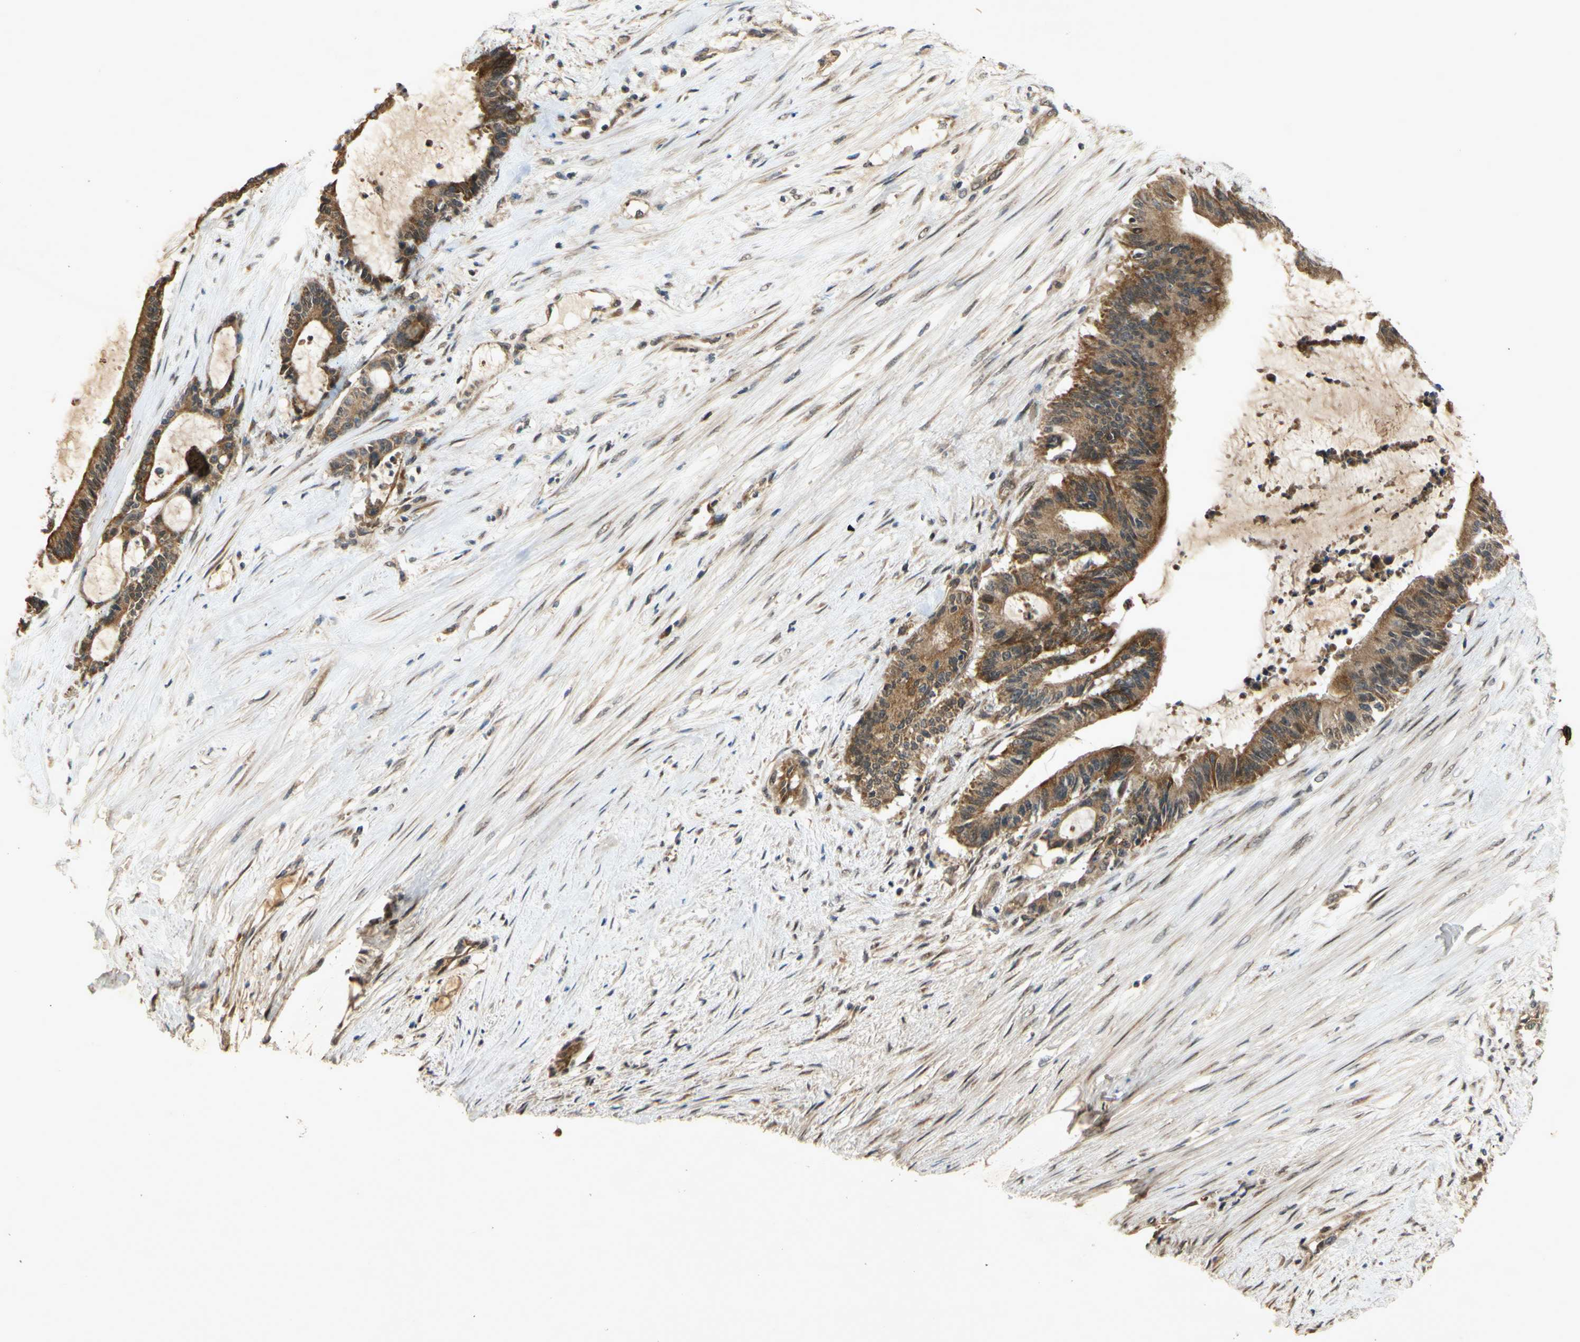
{"staining": {"intensity": "moderate", "quantity": ">75%", "location": "cytoplasmic/membranous"}, "tissue": "liver cancer", "cell_type": "Tumor cells", "image_type": "cancer", "snomed": [{"axis": "morphology", "description": "Cholangiocarcinoma"}, {"axis": "topography", "description": "Liver"}], "caption": "High-magnification brightfield microscopy of cholangiocarcinoma (liver) stained with DAB (brown) and counterstained with hematoxylin (blue). tumor cells exhibit moderate cytoplasmic/membranous staining is seen in about>75% of cells. (Brightfield microscopy of DAB IHC at high magnification).", "gene": "PKN1", "patient": {"sex": "female", "age": 73}}